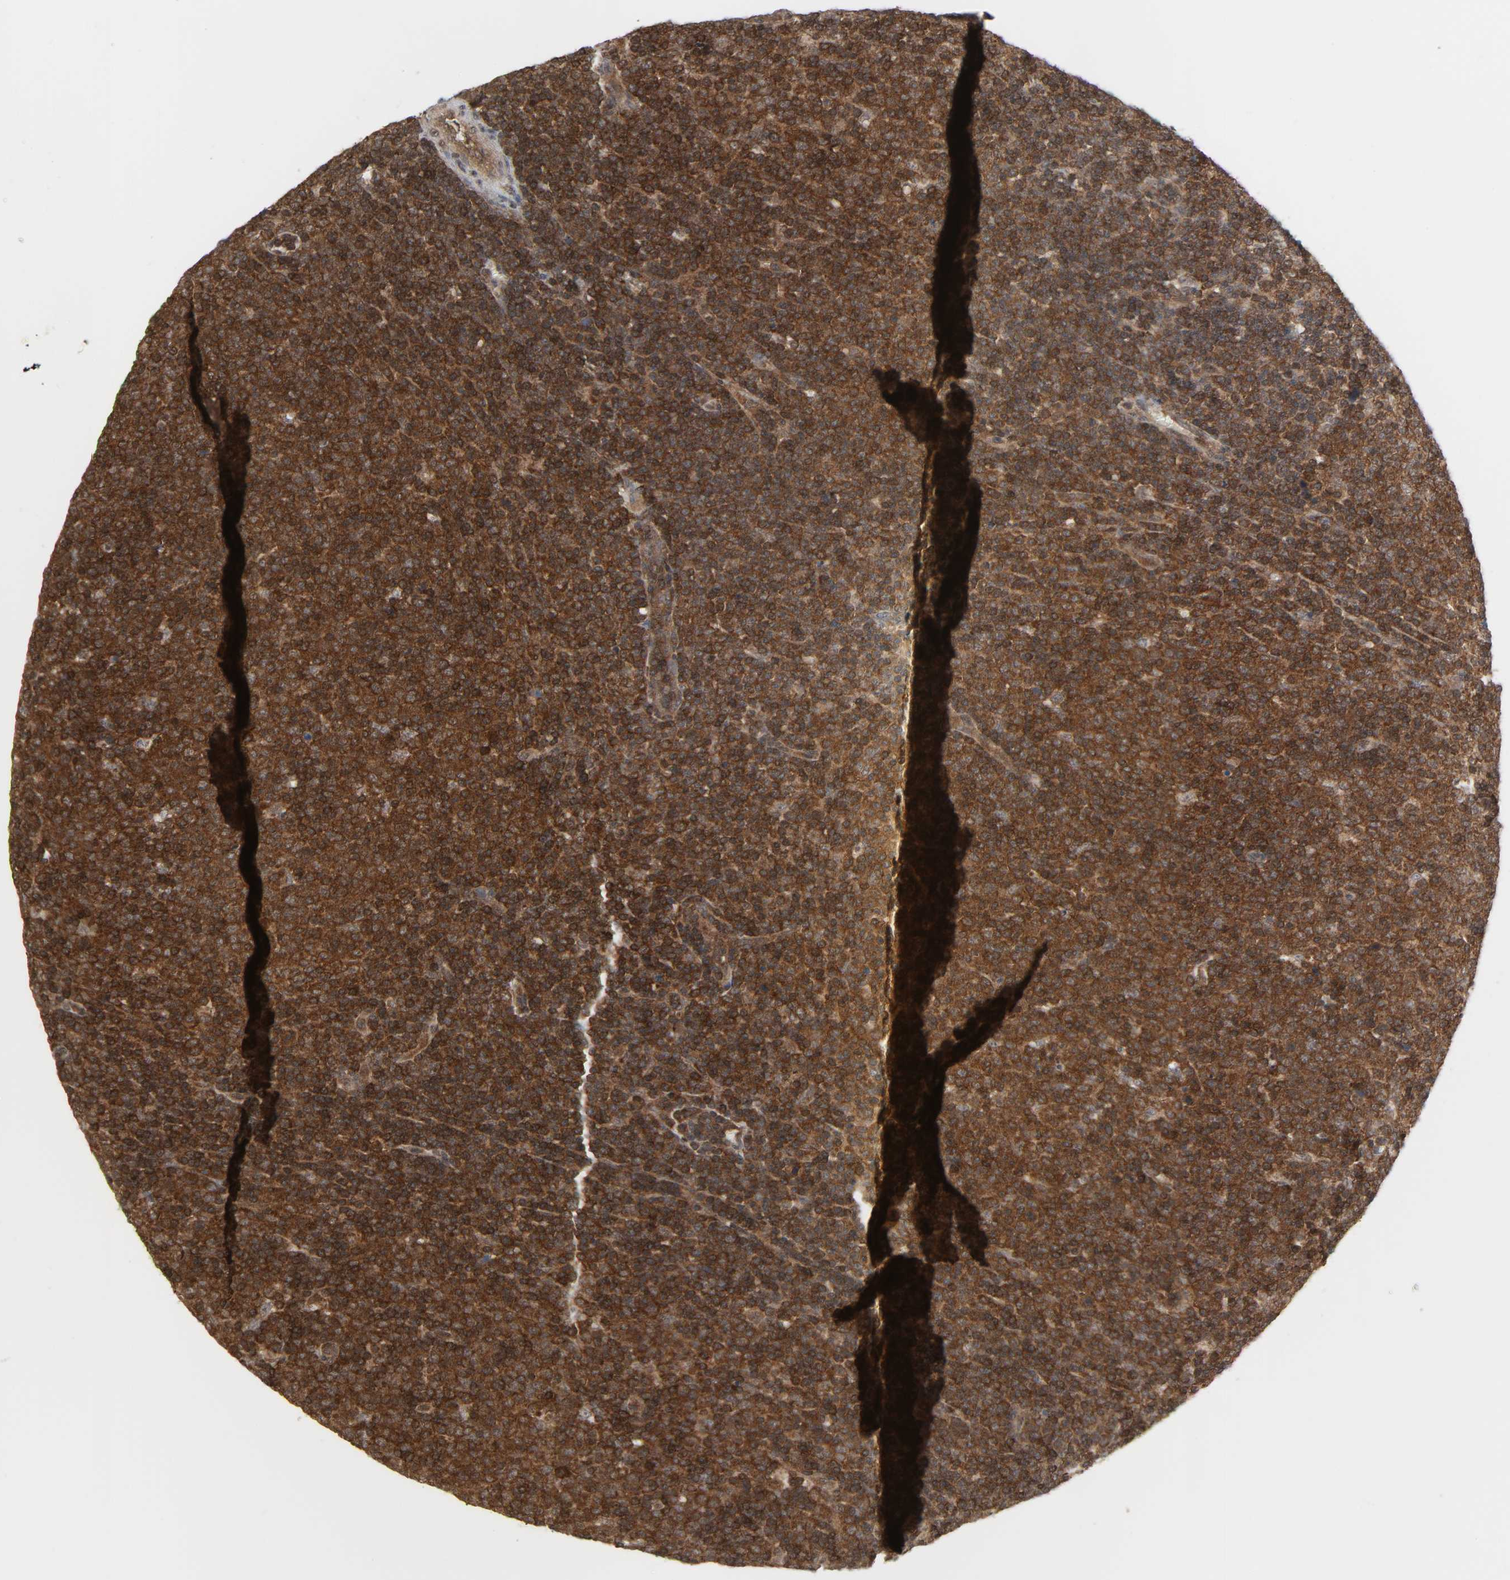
{"staining": {"intensity": "strong", "quantity": ">75%", "location": "cytoplasmic/membranous"}, "tissue": "lymphoma", "cell_type": "Tumor cells", "image_type": "cancer", "snomed": [{"axis": "morphology", "description": "Malignant lymphoma, non-Hodgkin's type, Low grade"}, {"axis": "topography", "description": "Lymph node"}], "caption": "There is high levels of strong cytoplasmic/membranous positivity in tumor cells of low-grade malignant lymphoma, non-Hodgkin's type, as demonstrated by immunohistochemical staining (brown color).", "gene": "GSK3A", "patient": {"sex": "male", "age": 70}}